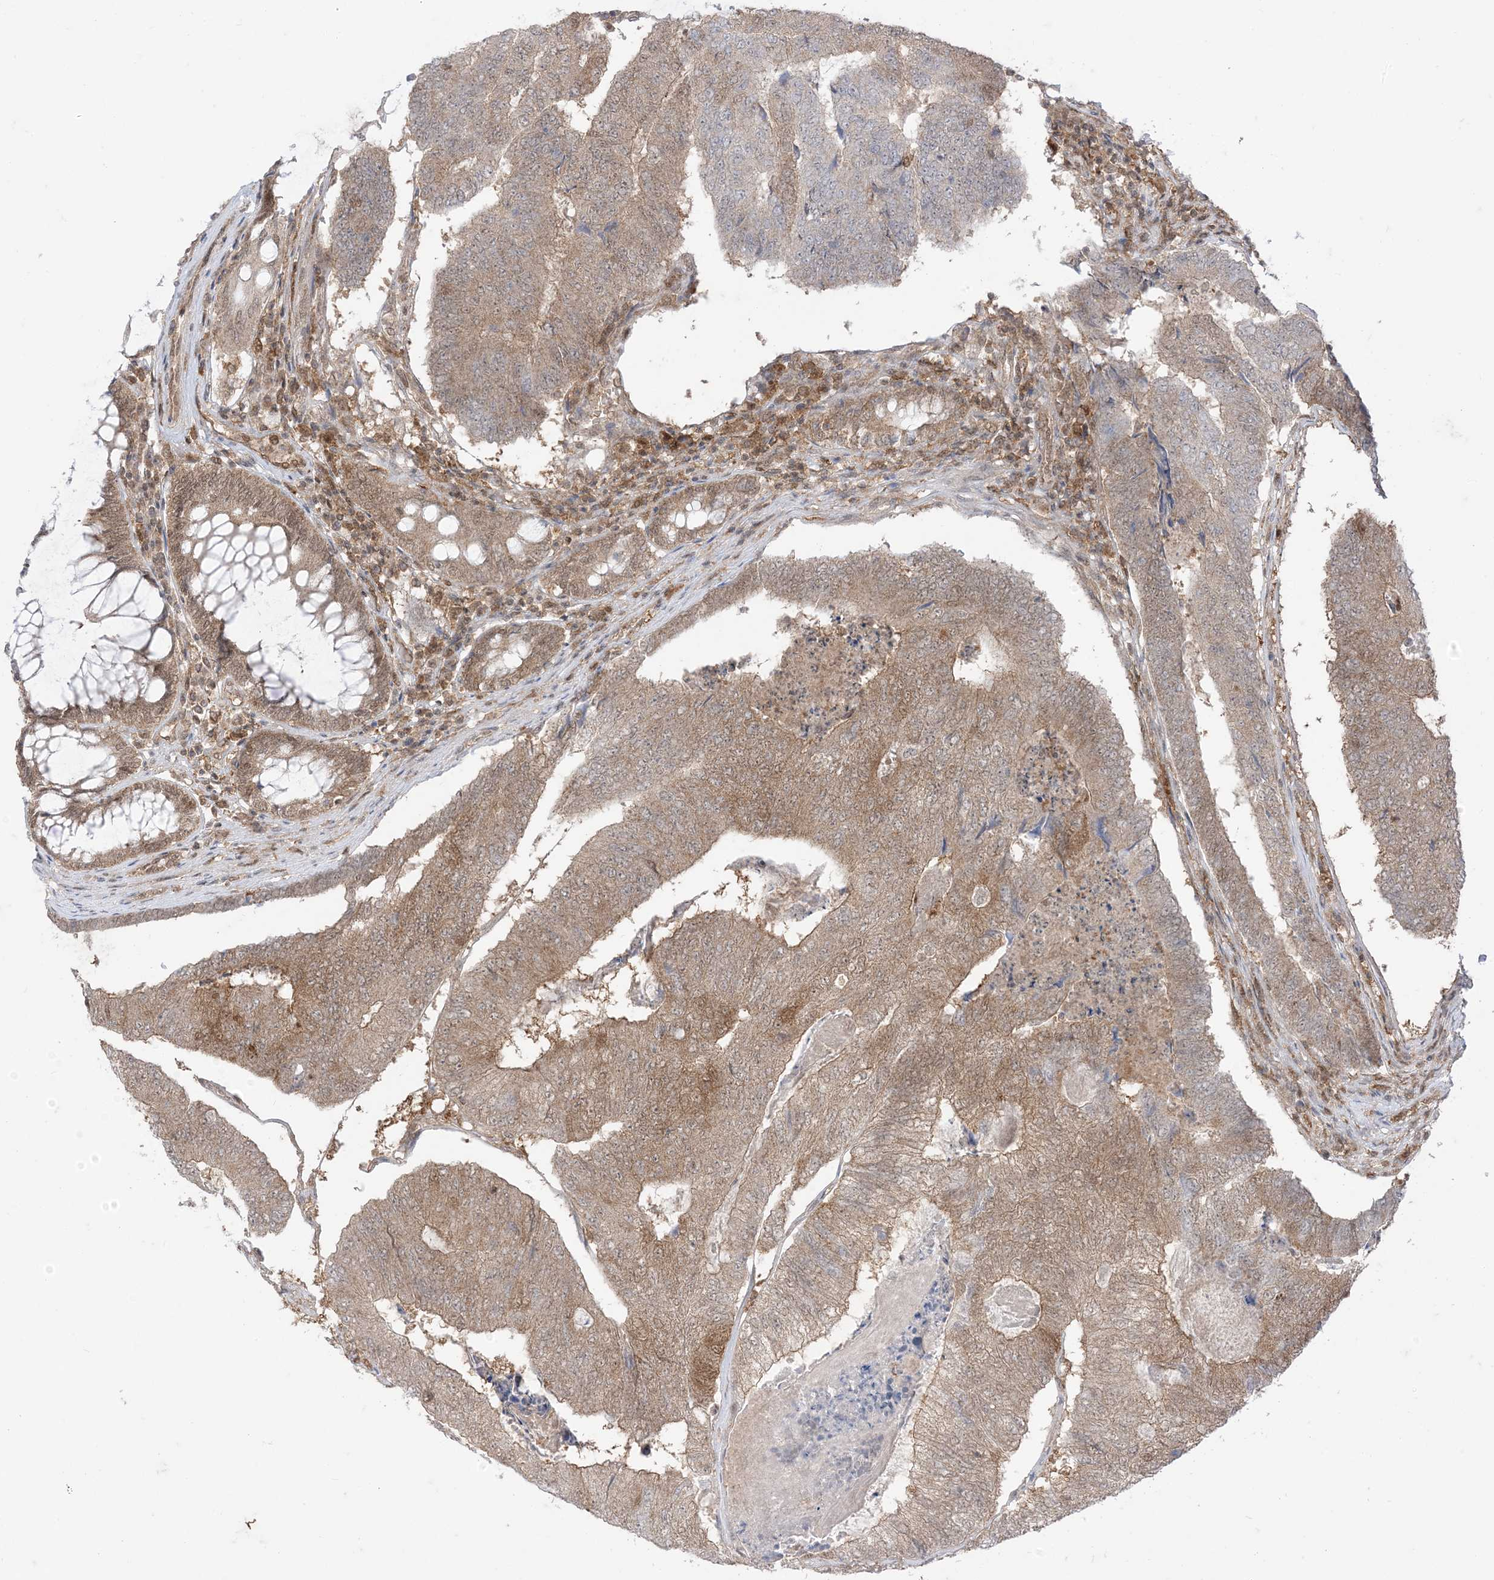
{"staining": {"intensity": "moderate", "quantity": "25%-75%", "location": "cytoplasmic/membranous"}, "tissue": "colorectal cancer", "cell_type": "Tumor cells", "image_type": "cancer", "snomed": [{"axis": "morphology", "description": "Adenocarcinoma, NOS"}, {"axis": "topography", "description": "Colon"}], "caption": "Protein expression by immunohistochemistry (IHC) reveals moderate cytoplasmic/membranous positivity in approximately 25%-75% of tumor cells in colorectal adenocarcinoma.", "gene": "PTPA", "patient": {"sex": "female", "age": 67}}